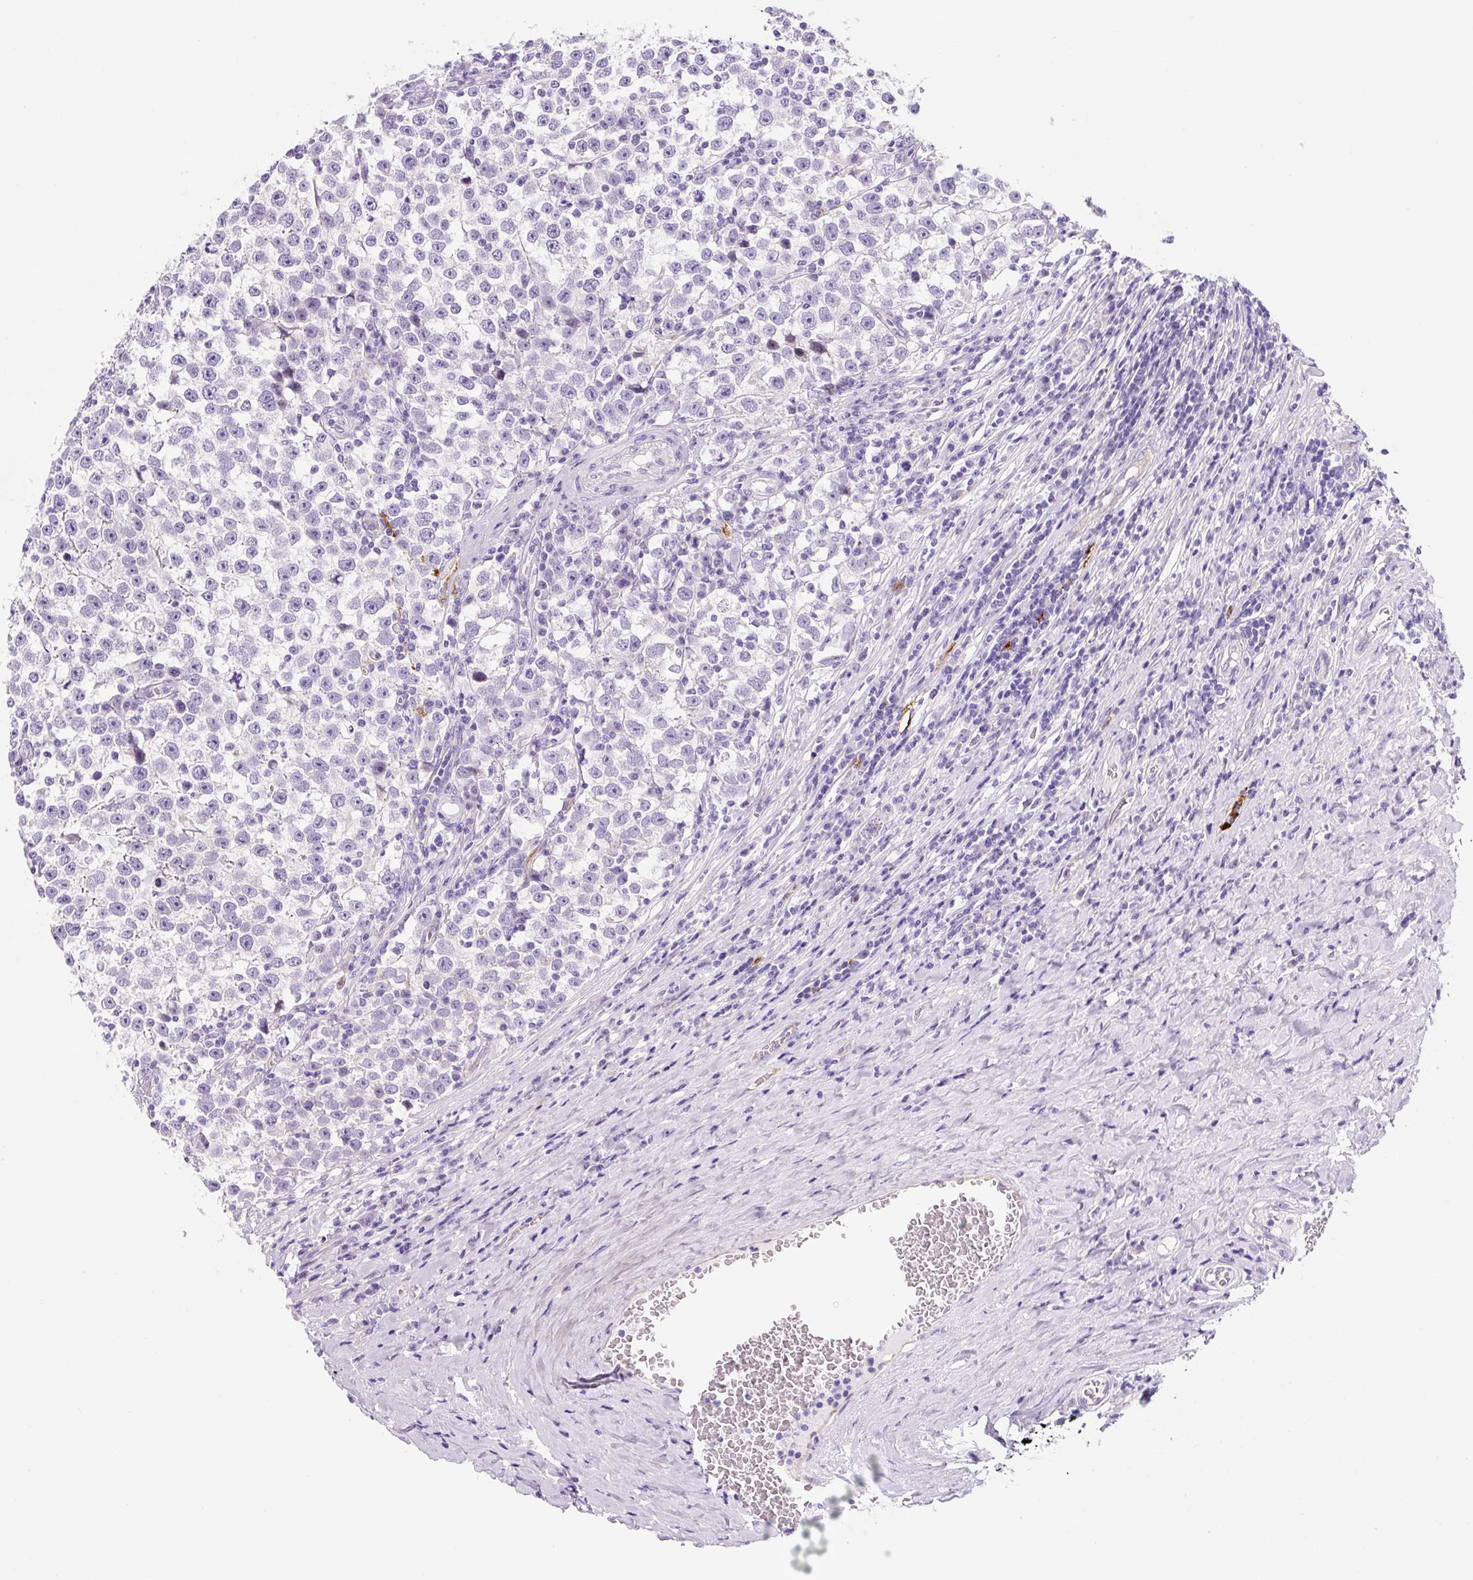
{"staining": {"intensity": "negative", "quantity": "none", "location": "none"}, "tissue": "testis cancer", "cell_type": "Tumor cells", "image_type": "cancer", "snomed": [{"axis": "morphology", "description": "Normal tissue, NOS"}, {"axis": "morphology", "description": "Seminoma, NOS"}, {"axis": "topography", "description": "Testis"}], "caption": "The immunohistochemistry (IHC) photomicrograph has no significant staining in tumor cells of testis cancer (seminoma) tissue. (Brightfield microscopy of DAB (3,3'-diaminobenzidine) immunohistochemistry (IHC) at high magnification).", "gene": "ASB4", "patient": {"sex": "male", "age": 43}}